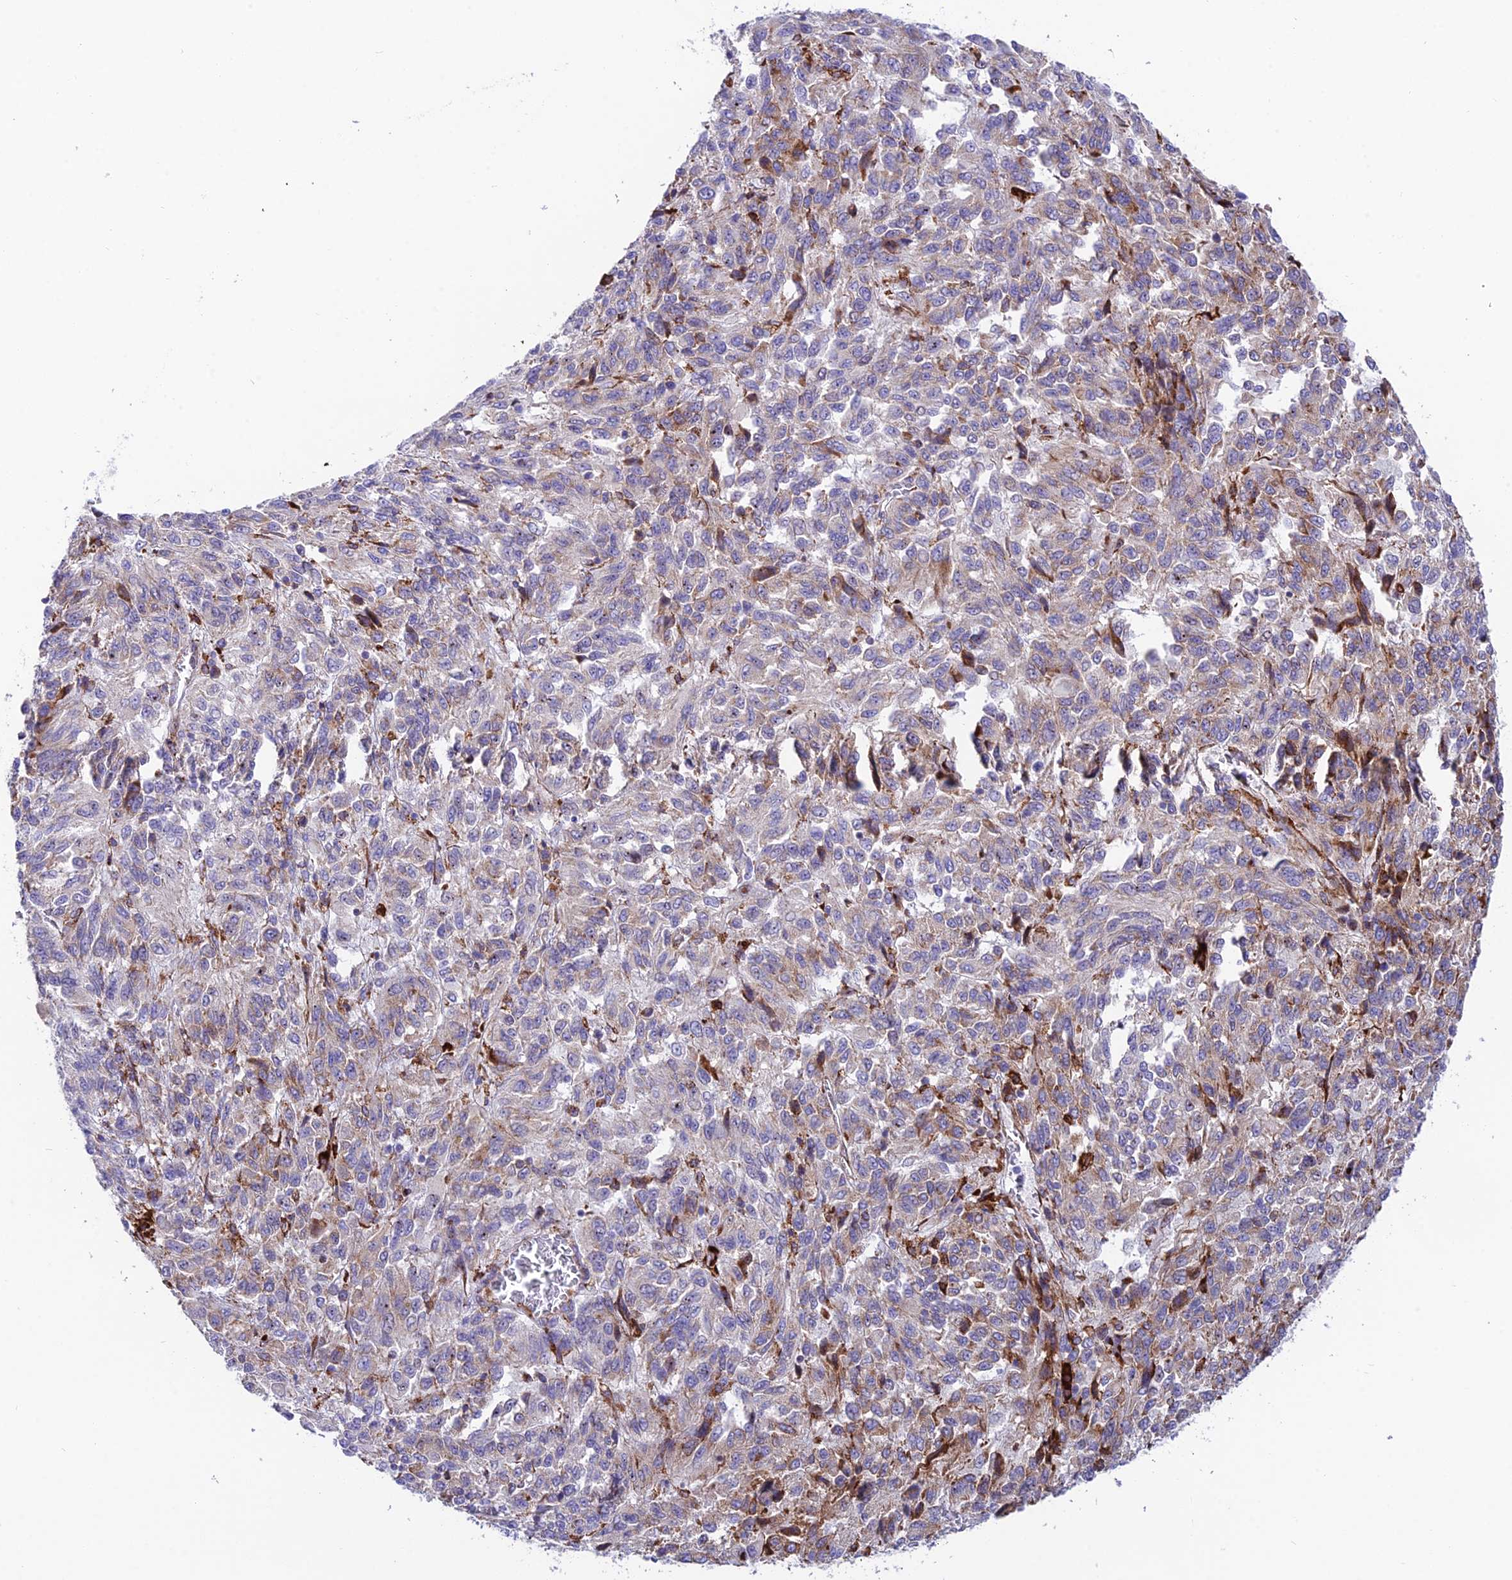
{"staining": {"intensity": "weak", "quantity": "<25%", "location": "cytoplasmic/membranous"}, "tissue": "melanoma", "cell_type": "Tumor cells", "image_type": "cancer", "snomed": [{"axis": "morphology", "description": "Malignant melanoma, Metastatic site"}, {"axis": "topography", "description": "Lung"}], "caption": "Tumor cells are negative for brown protein staining in malignant melanoma (metastatic site).", "gene": "TUBGCP6", "patient": {"sex": "male", "age": 64}}